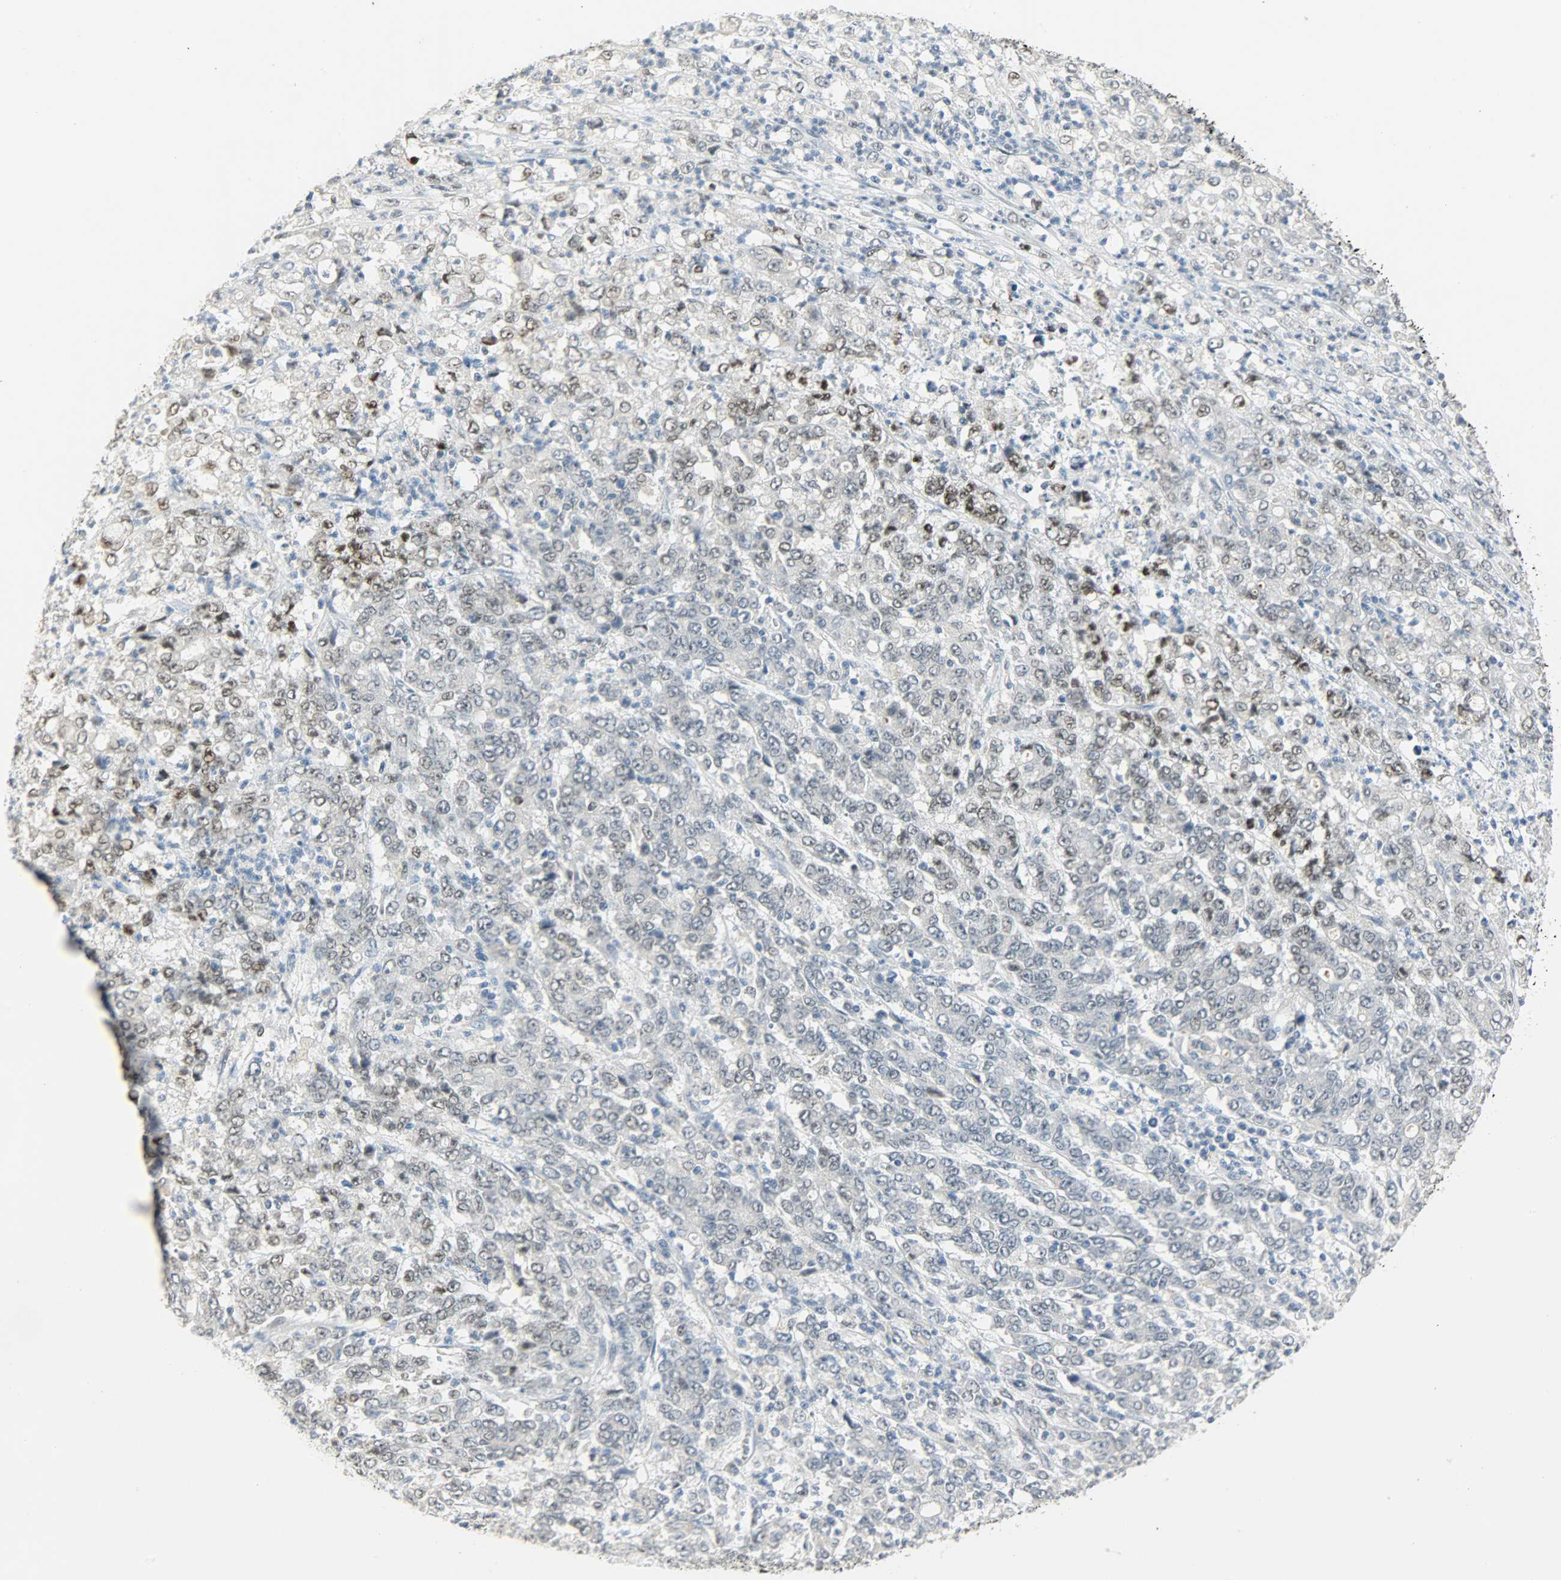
{"staining": {"intensity": "weak", "quantity": "<25%", "location": "nuclear"}, "tissue": "stomach cancer", "cell_type": "Tumor cells", "image_type": "cancer", "snomed": [{"axis": "morphology", "description": "Adenocarcinoma, NOS"}, {"axis": "topography", "description": "Stomach, lower"}], "caption": "Protein analysis of stomach cancer shows no significant expression in tumor cells.", "gene": "PPARG", "patient": {"sex": "female", "age": 71}}